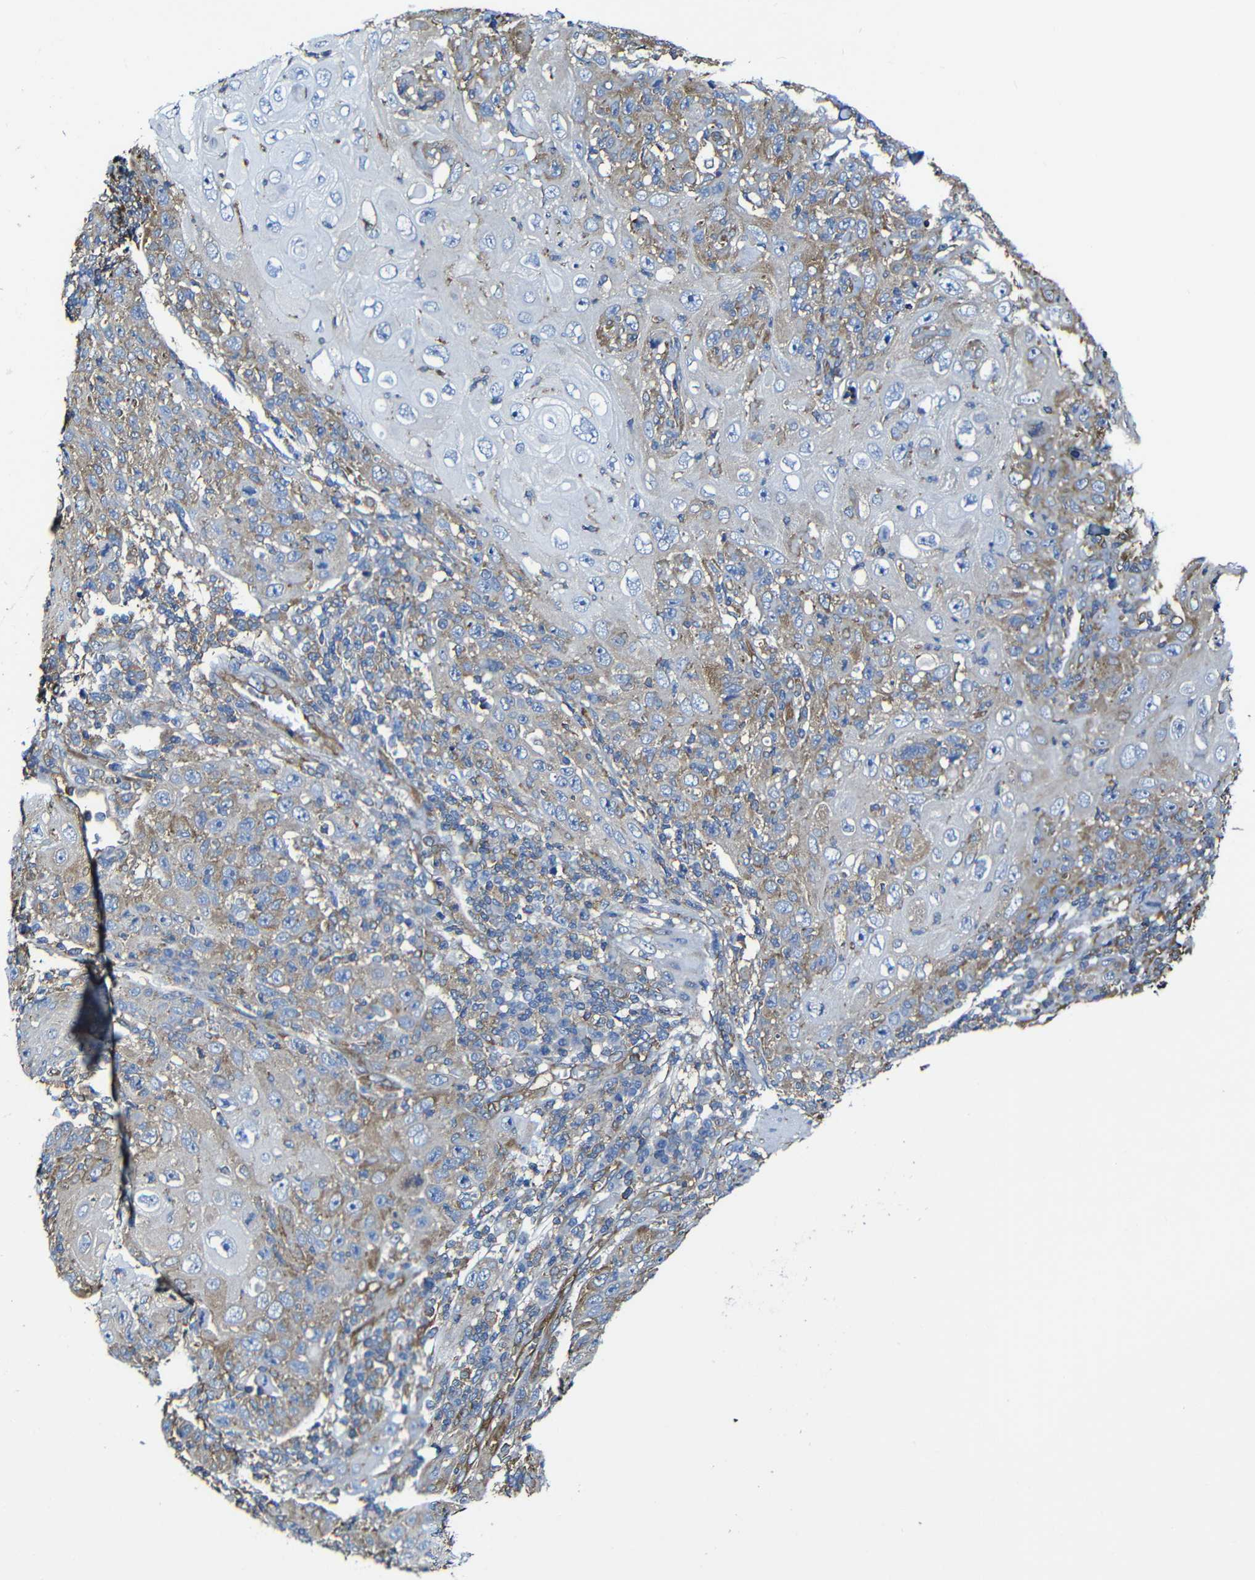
{"staining": {"intensity": "moderate", "quantity": ">75%", "location": "cytoplasmic/membranous"}, "tissue": "skin cancer", "cell_type": "Tumor cells", "image_type": "cancer", "snomed": [{"axis": "morphology", "description": "Squamous cell carcinoma, NOS"}, {"axis": "topography", "description": "Skin"}], "caption": "Squamous cell carcinoma (skin) stained with immunohistochemistry demonstrates moderate cytoplasmic/membranous expression in approximately >75% of tumor cells.", "gene": "MSN", "patient": {"sex": "female", "age": 88}}